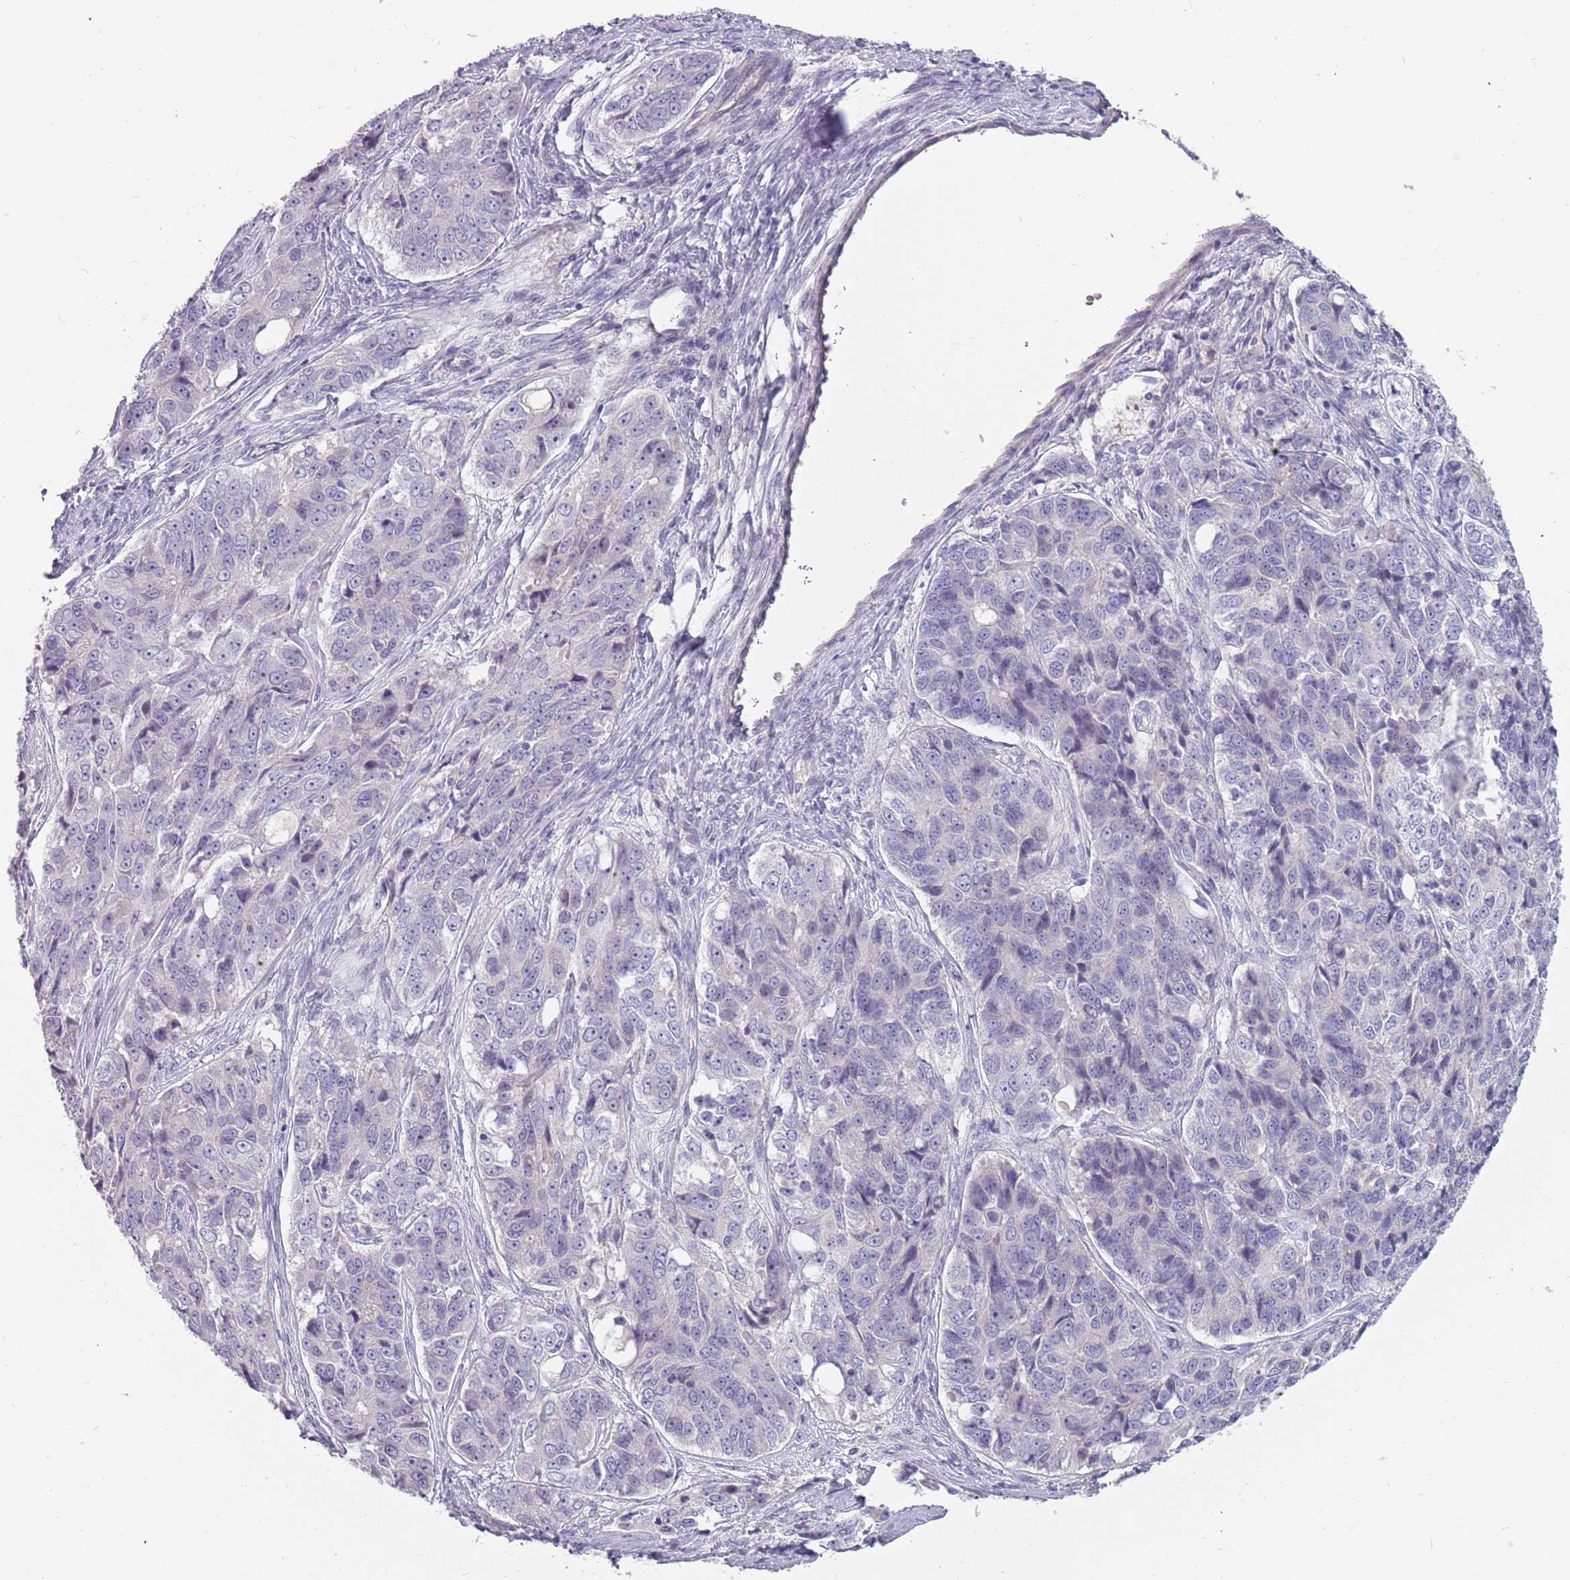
{"staining": {"intensity": "negative", "quantity": "none", "location": "none"}, "tissue": "ovarian cancer", "cell_type": "Tumor cells", "image_type": "cancer", "snomed": [{"axis": "morphology", "description": "Carcinoma, endometroid"}, {"axis": "topography", "description": "Ovary"}], "caption": "A histopathology image of human ovarian cancer is negative for staining in tumor cells. (DAB (3,3'-diaminobenzidine) IHC visualized using brightfield microscopy, high magnification).", "gene": "DDX4", "patient": {"sex": "female", "age": 51}}